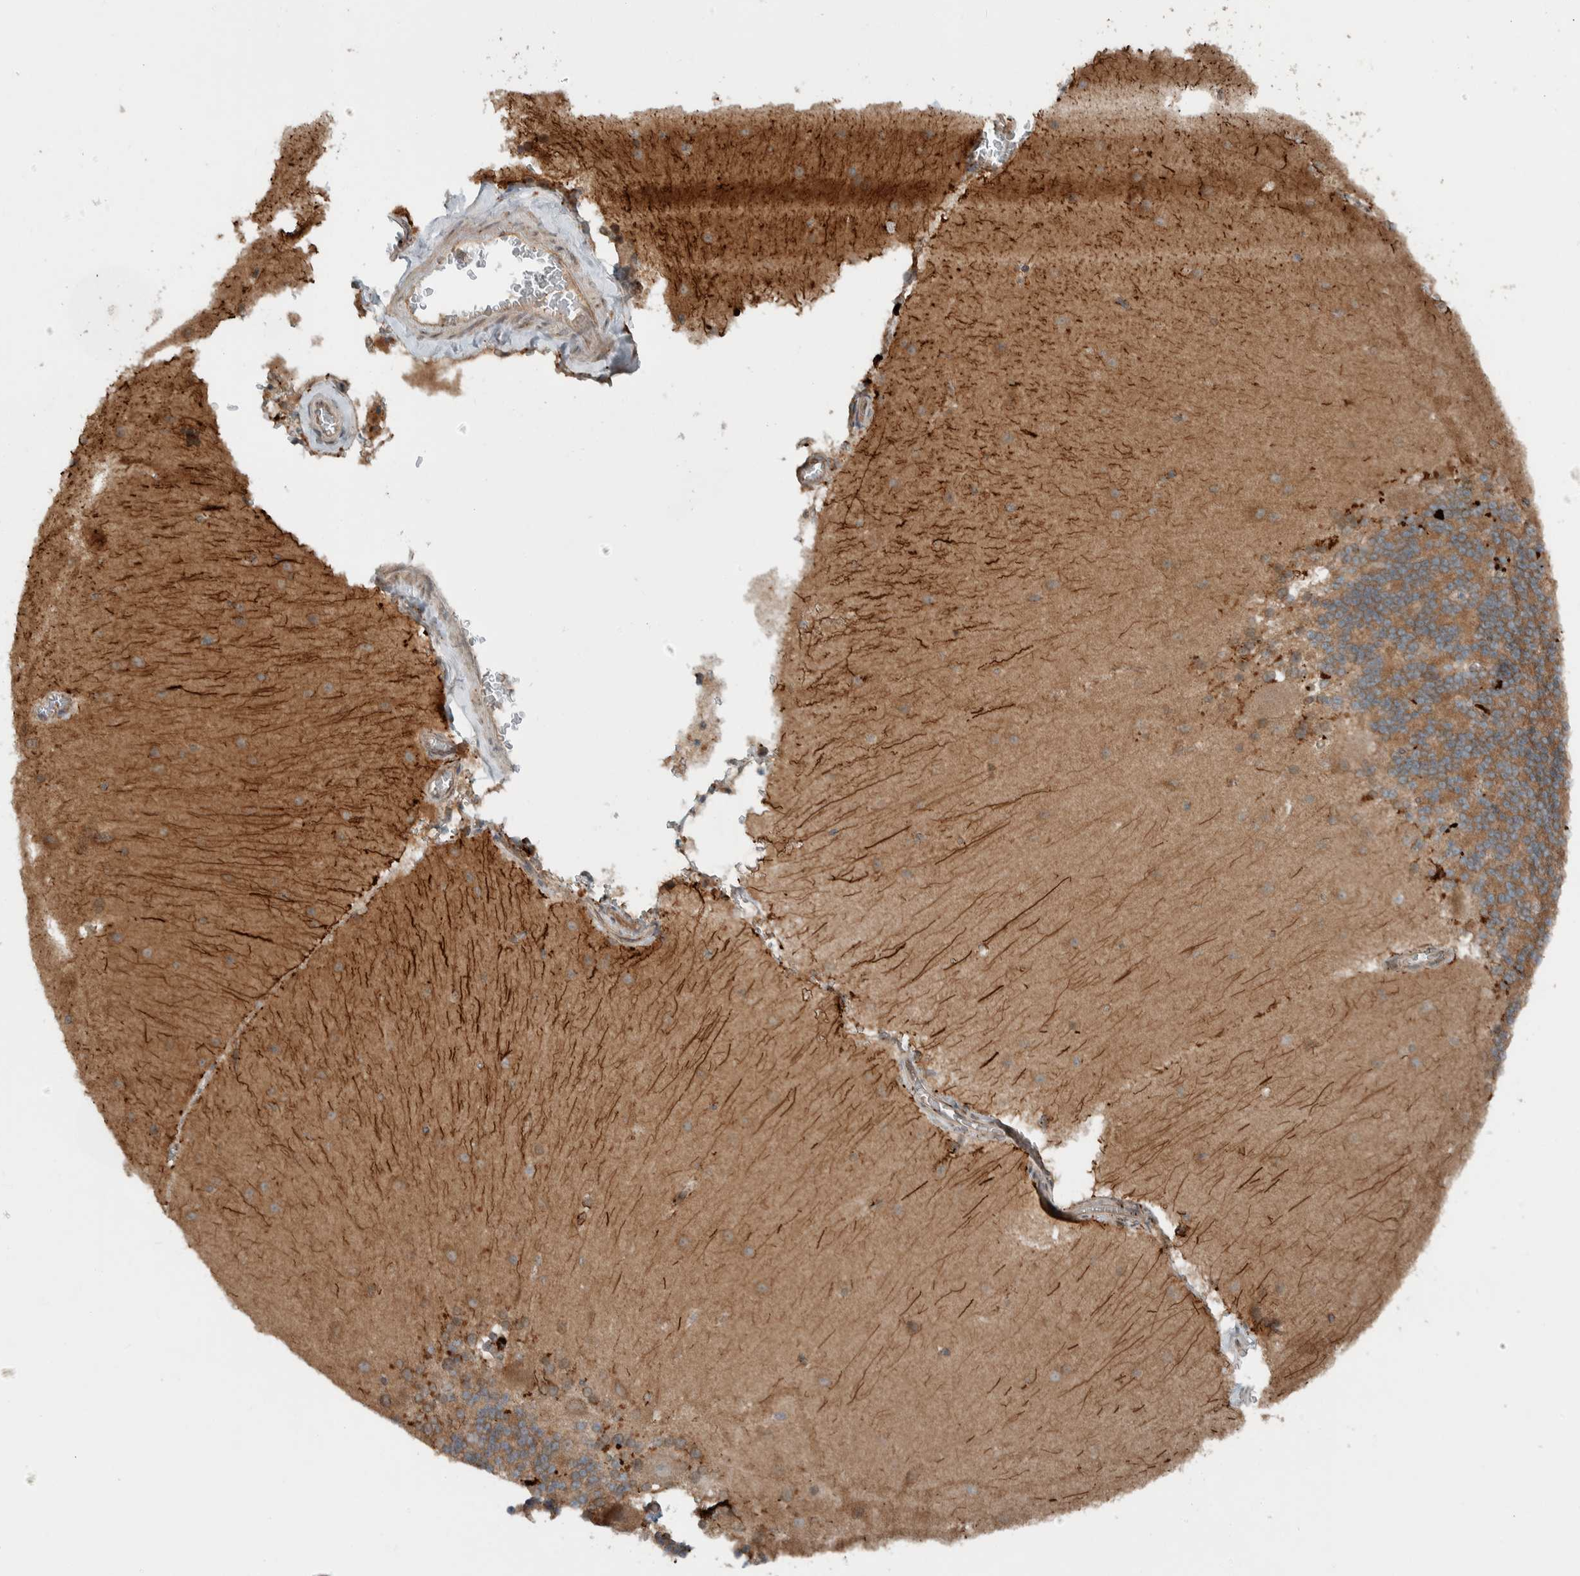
{"staining": {"intensity": "moderate", "quantity": ">75%", "location": "cytoplasmic/membranous"}, "tissue": "cerebellum", "cell_type": "Cells in granular layer", "image_type": "normal", "snomed": [{"axis": "morphology", "description": "Normal tissue, NOS"}, {"axis": "topography", "description": "Cerebellum"}], "caption": "A histopathology image of human cerebellum stained for a protein displays moderate cytoplasmic/membranous brown staining in cells in granular layer. Using DAB (brown) and hematoxylin (blue) stains, captured at high magnification using brightfield microscopy.", "gene": "GIGYF1", "patient": {"sex": "female", "age": 19}}